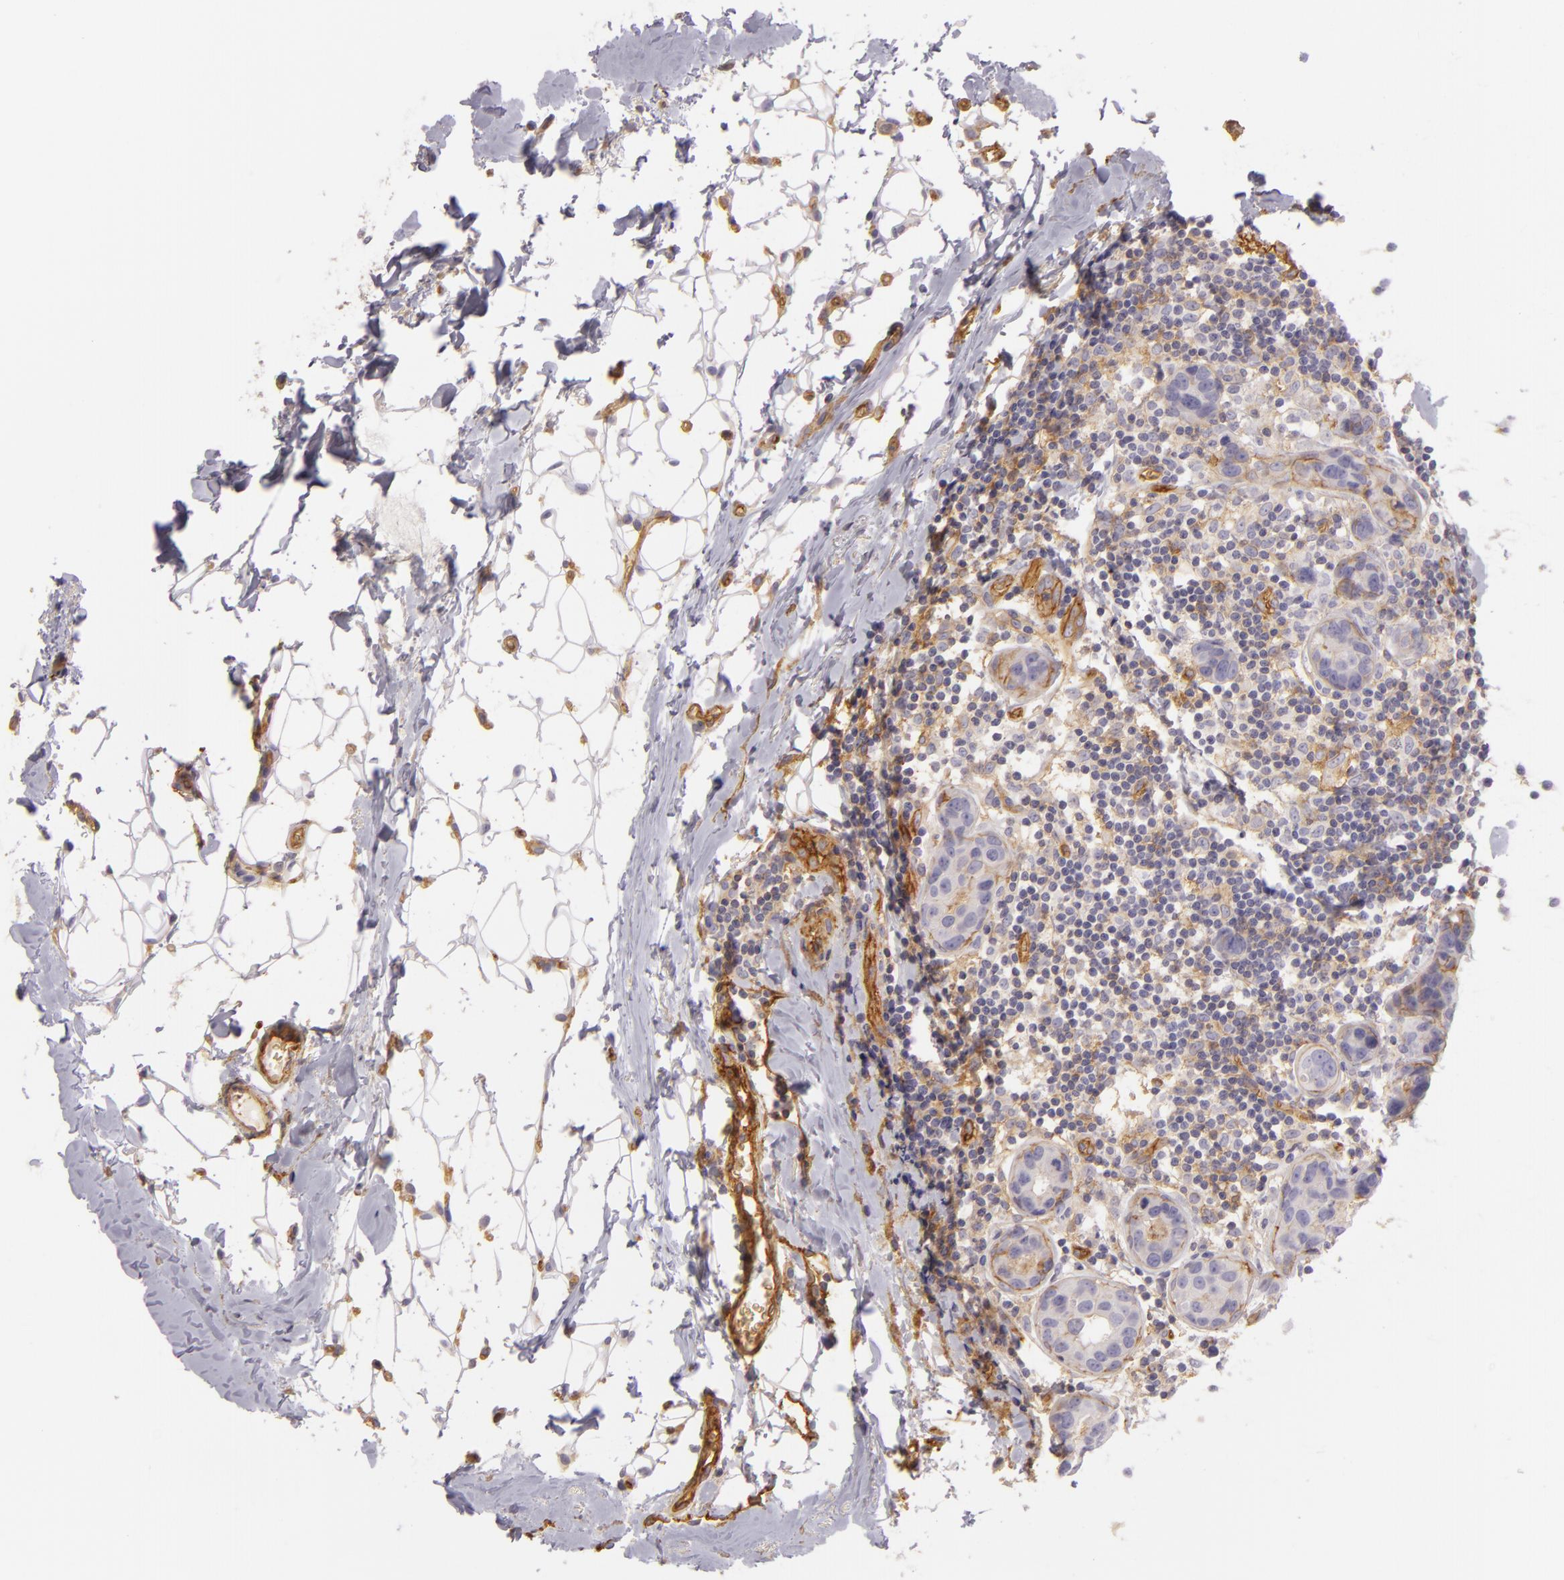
{"staining": {"intensity": "weak", "quantity": "<25%", "location": "cytoplasmic/membranous"}, "tissue": "breast cancer", "cell_type": "Tumor cells", "image_type": "cancer", "snomed": [{"axis": "morphology", "description": "Duct carcinoma"}, {"axis": "topography", "description": "Breast"}], "caption": "Breast cancer stained for a protein using IHC reveals no positivity tumor cells.", "gene": "CD59", "patient": {"sex": "female", "age": 24}}